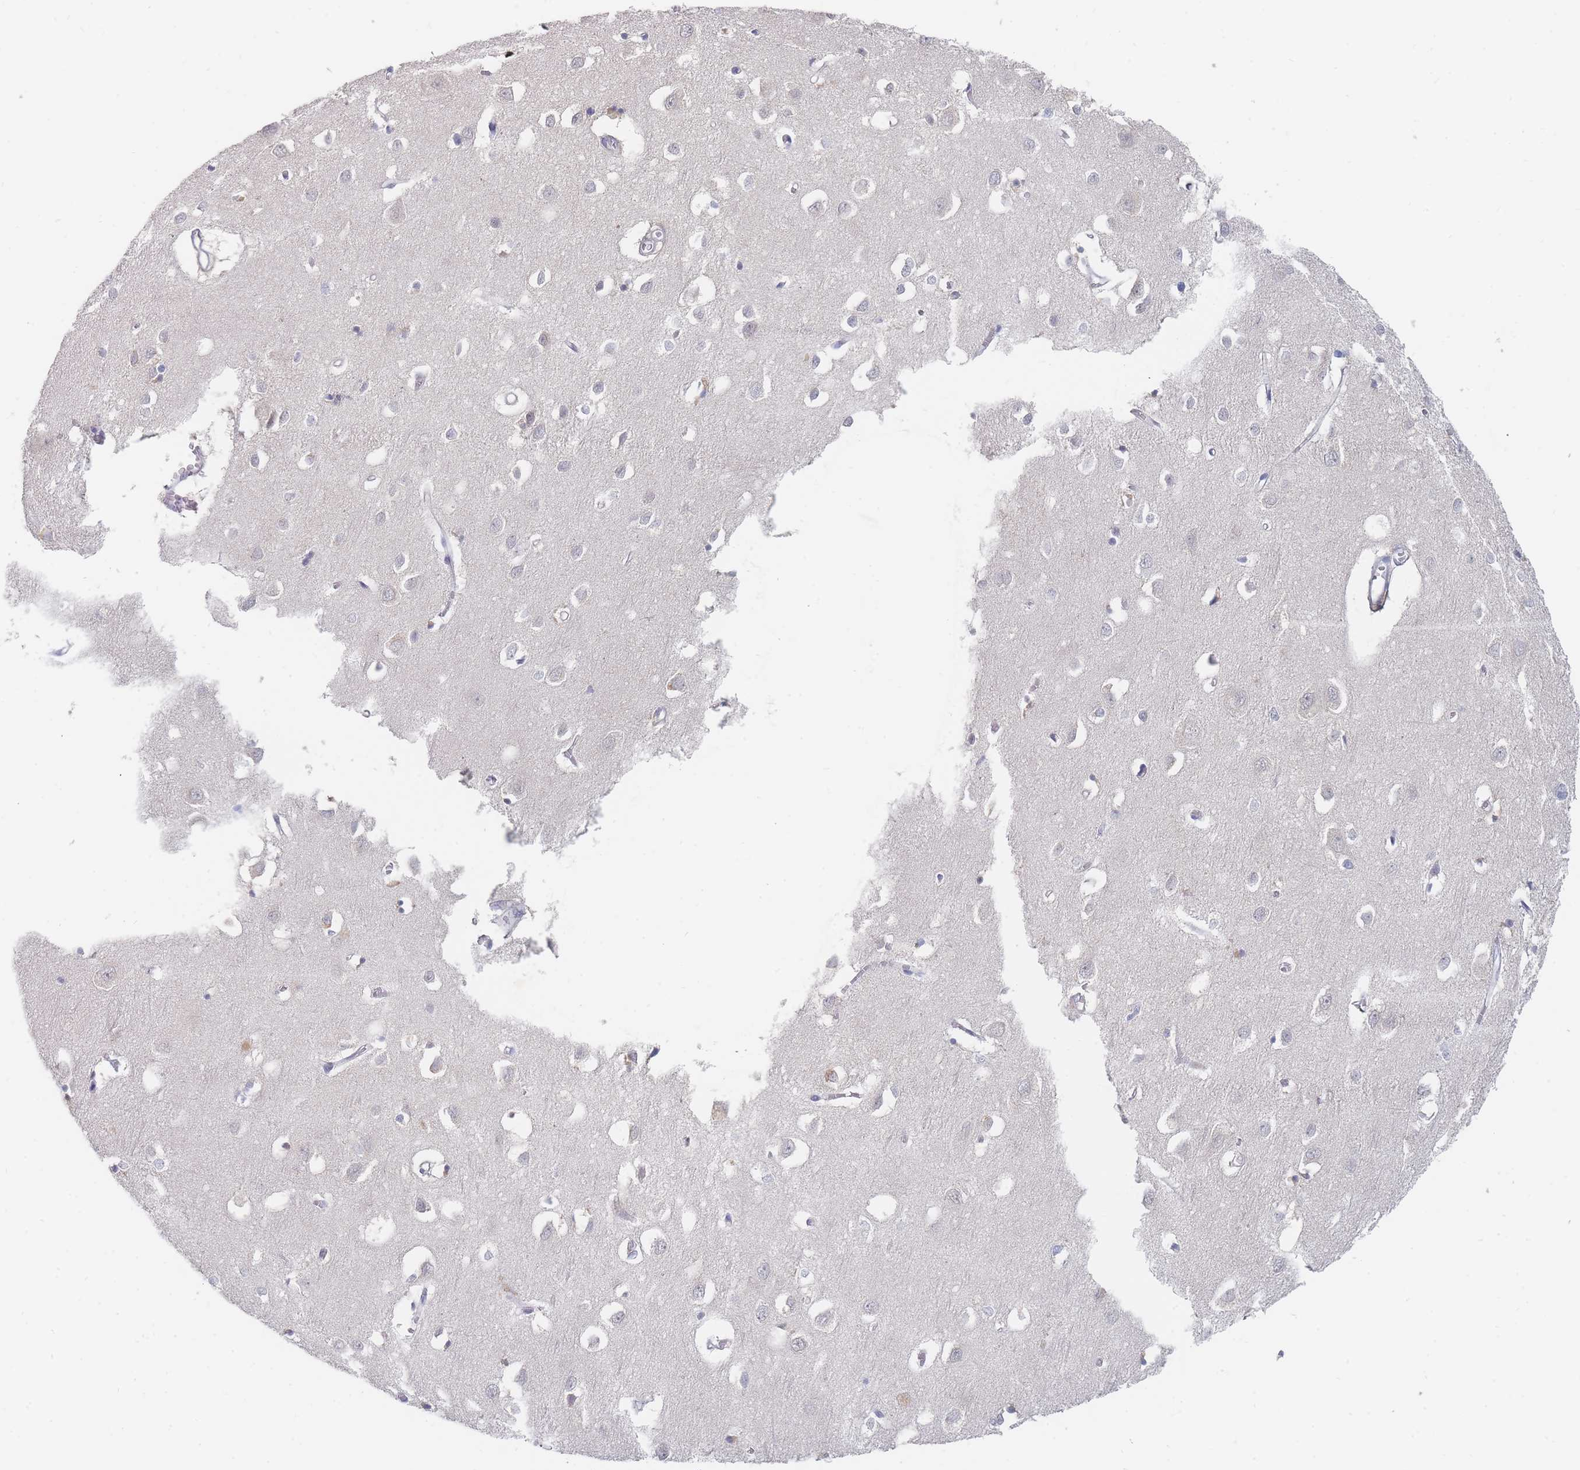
{"staining": {"intensity": "negative", "quantity": "none", "location": "none"}, "tissue": "cerebral cortex", "cell_type": "Endothelial cells", "image_type": "normal", "snomed": [{"axis": "morphology", "description": "Normal tissue, NOS"}, {"axis": "topography", "description": "Cerebral cortex"}], "caption": "Histopathology image shows no protein positivity in endothelial cells of unremarkable cerebral cortex.", "gene": "PPP6C", "patient": {"sex": "female", "age": 64}}